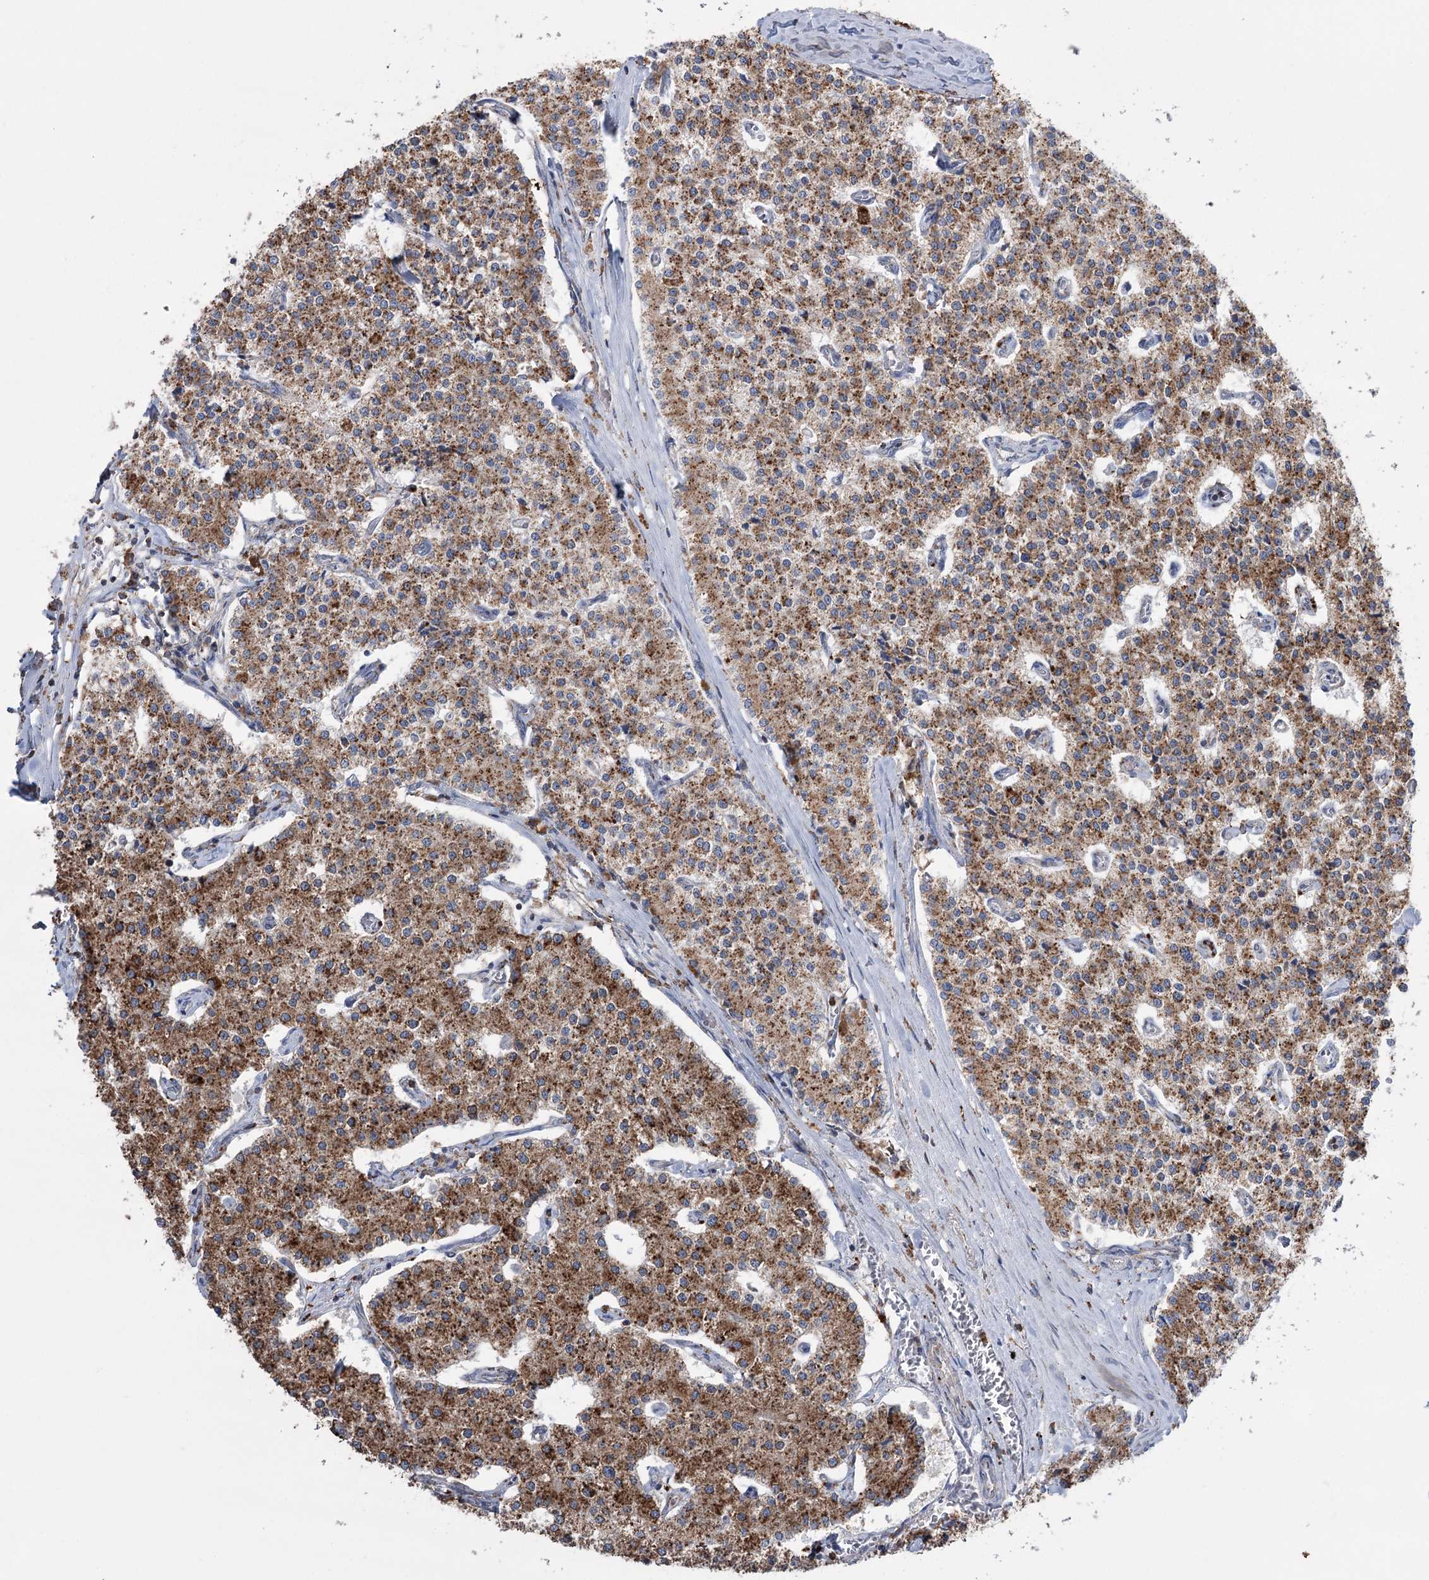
{"staining": {"intensity": "strong", "quantity": ">75%", "location": "cytoplasmic/membranous"}, "tissue": "carcinoid", "cell_type": "Tumor cells", "image_type": "cancer", "snomed": [{"axis": "morphology", "description": "Carcinoid, malignant, NOS"}, {"axis": "topography", "description": "Colon"}], "caption": "Immunohistochemistry (IHC) image of neoplastic tissue: carcinoid stained using immunohistochemistry (IHC) shows high levels of strong protein expression localized specifically in the cytoplasmic/membranous of tumor cells, appearing as a cytoplasmic/membranous brown color.", "gene": "TRIM71", "patient": {"sex": "female", "age": 52}}